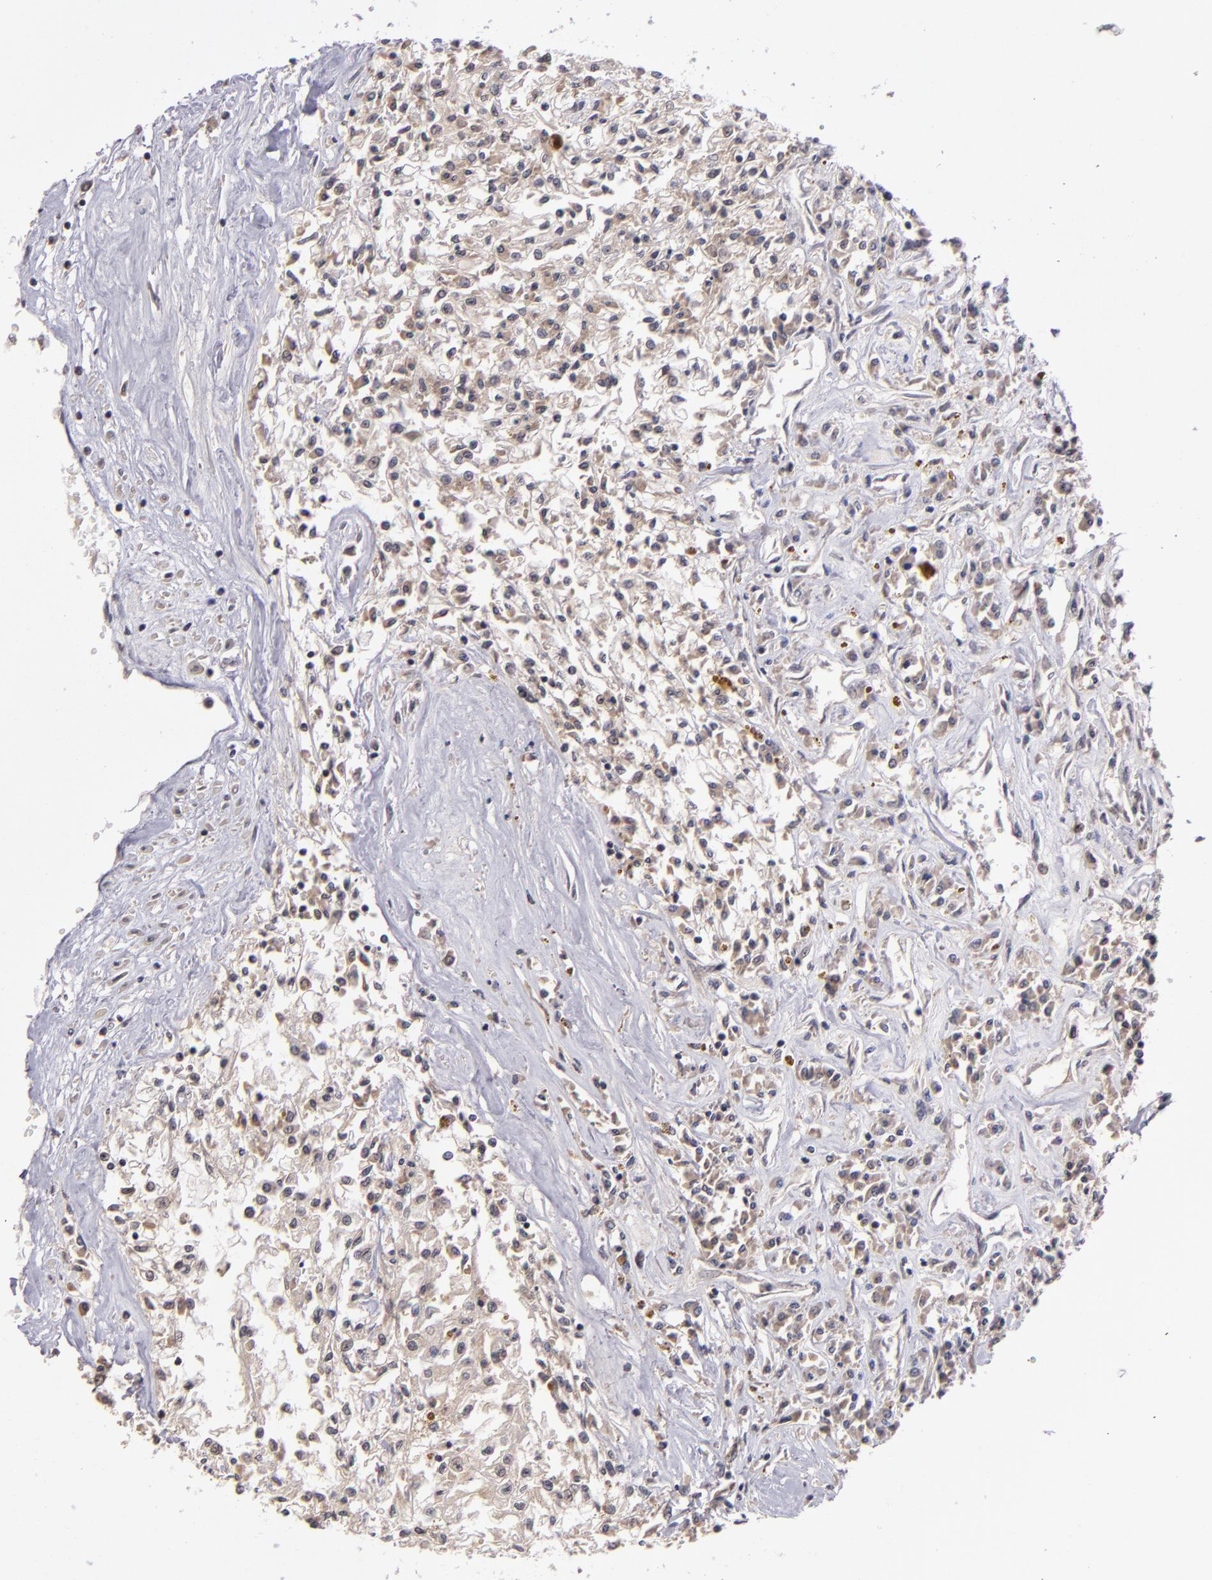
{"staining": {"intensity": "weak", "quantity": "25%-75%", "location": "cytoplasmic/membranous"}, "tissue": "renal cancer", "cell_type": "Tumor cells", "image_type": "cancer", "snomed": [{"axis": "morphology", "description": "Adenocarcinoma, NOS"}, {"axis": "topography", "description": "Kidney"}], "caption": "DAB immunohistochemical staining of human renal cancer shows weak cytoplasmic/membranous protein staining in approximately 25%-75% of tumor cells.", "gene": "CDC7", "patient": {"sex": "male", "age": 78}}